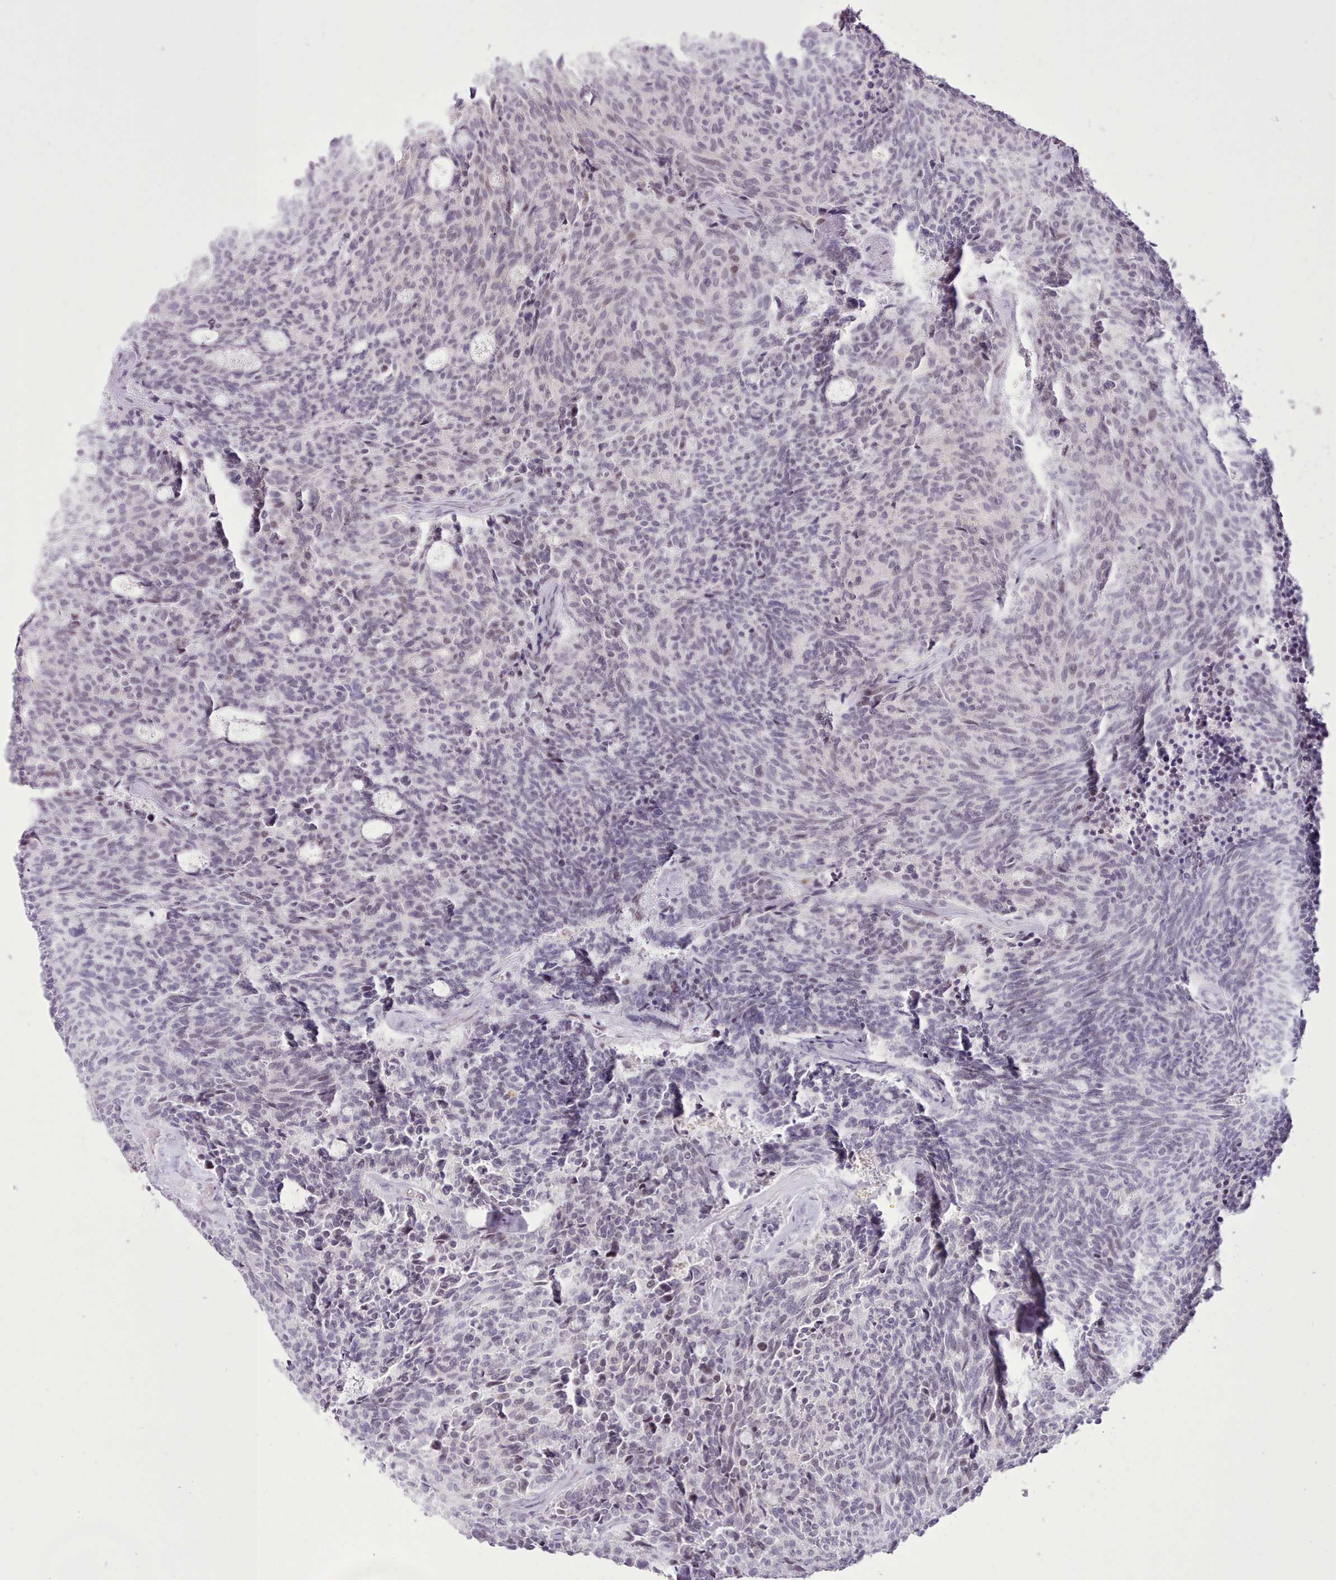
{"staining": {"intensity": "negative", "quantity": "none", "location": "none"}, "tissue": "carcinoid", "cell_type": "Tumor cells", "image_type": "cancer", "snomed": [{"axis": "morphology", "description": "Carcinoid, malignant, NOS"}, {"axis": "topography", "description": "Pancreas"}], "caption": "This is an immunohistochemistry (IHC) histopathology image of carcinoid. There is no staining in tumor cells.", "gene": "TAF15", "patient": {"sex": "female", "age": 54}}